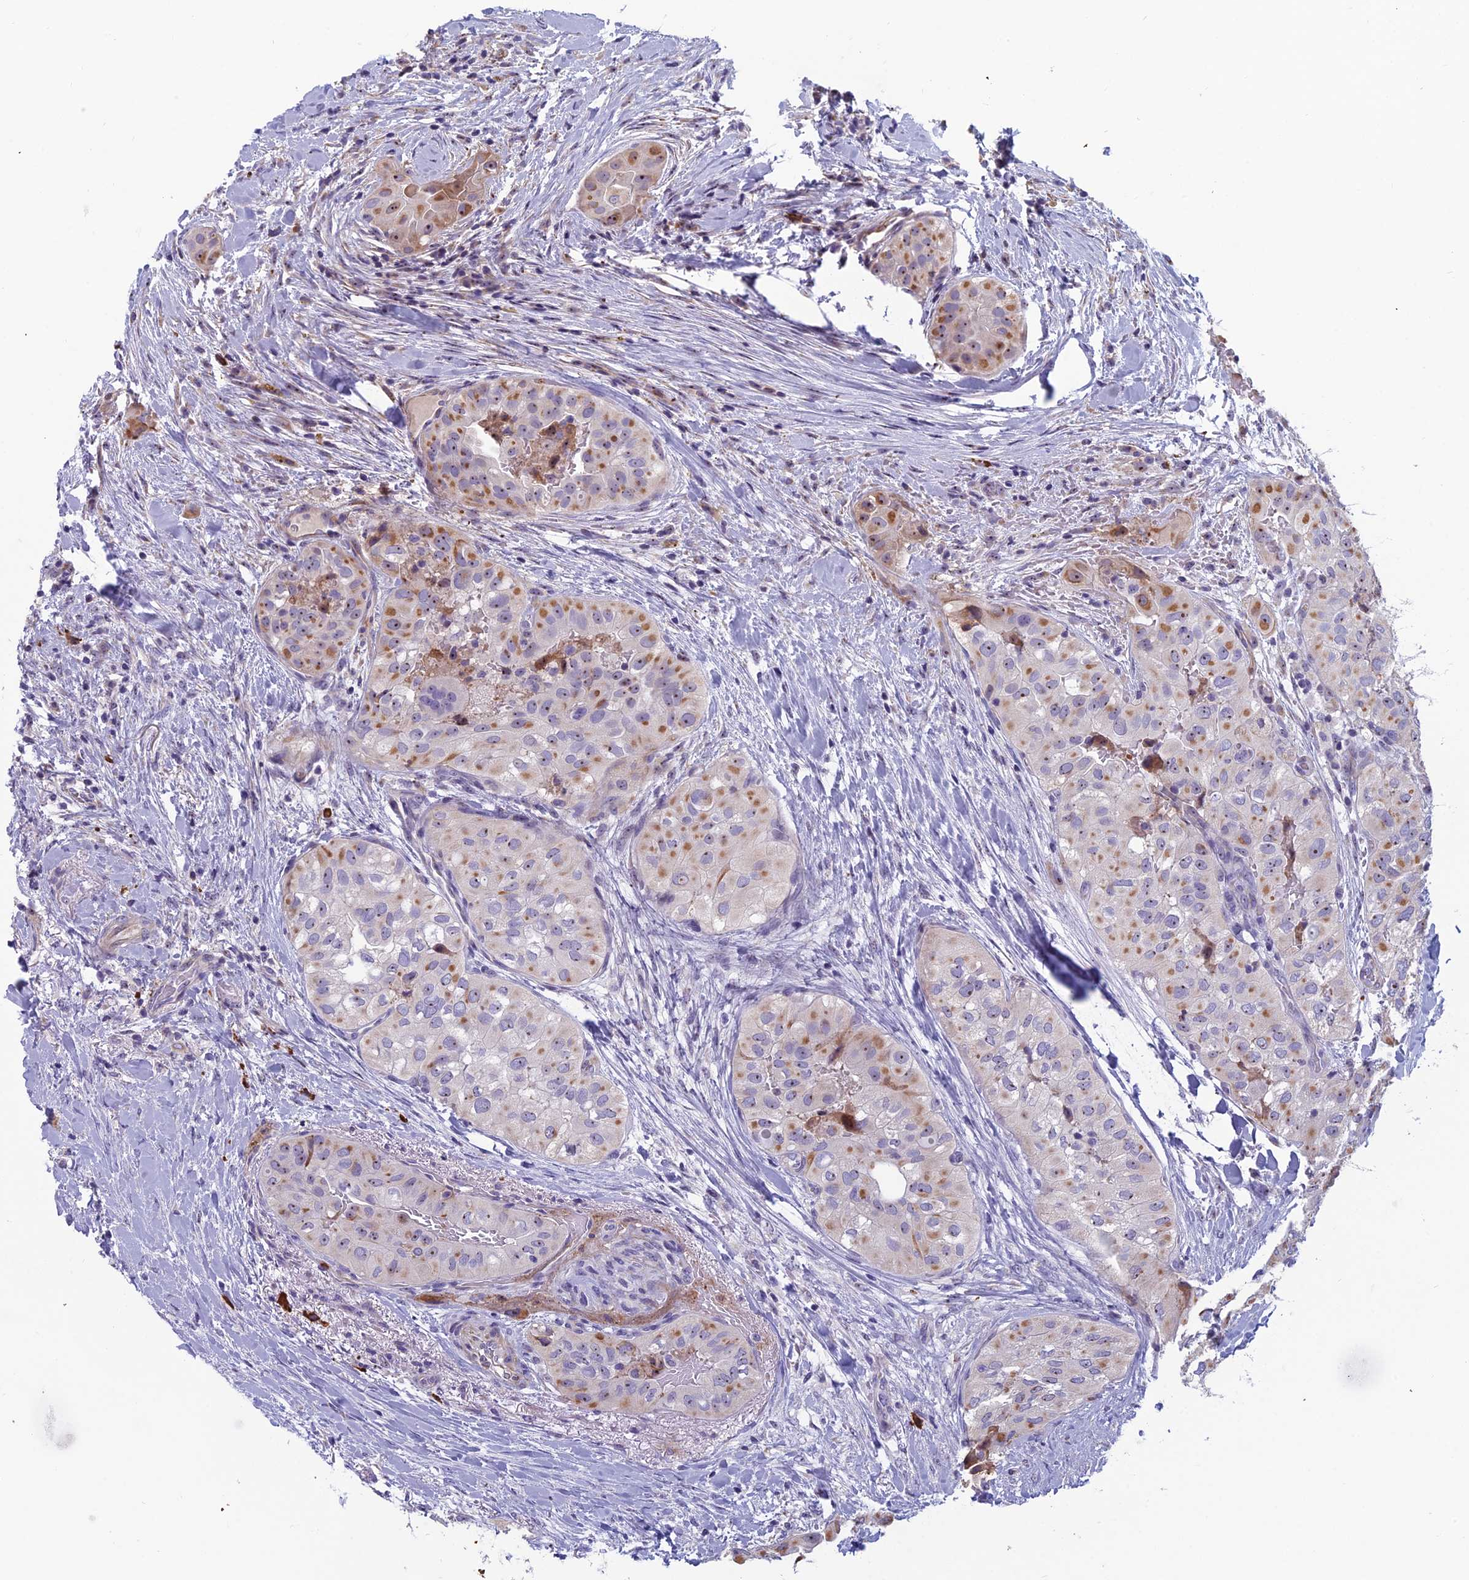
{"staining": {"intensity": "moderate", "quantity": "25%-75%", "location": "cytoplasmic/membranous,nuclear"}, "tissue": "head and neck cancer", "cell_type": "Tumor cells", "image_type": "cancer", "snomed": [{"axis": "morphology", "description": "Adenocarcinoma, NOS"}, {"axis": "topography", "description": "Head-Neck"}], "caption": "Immunohistochemical staining of human head and neck cancer demonstrates medium levels of moderate cytoplasmic/membranous and nuclear protein expression in approximately 25%-75% of tumor cells.", "gene": "NOC2L", "patient": {"sex": "male", "age": 66}}